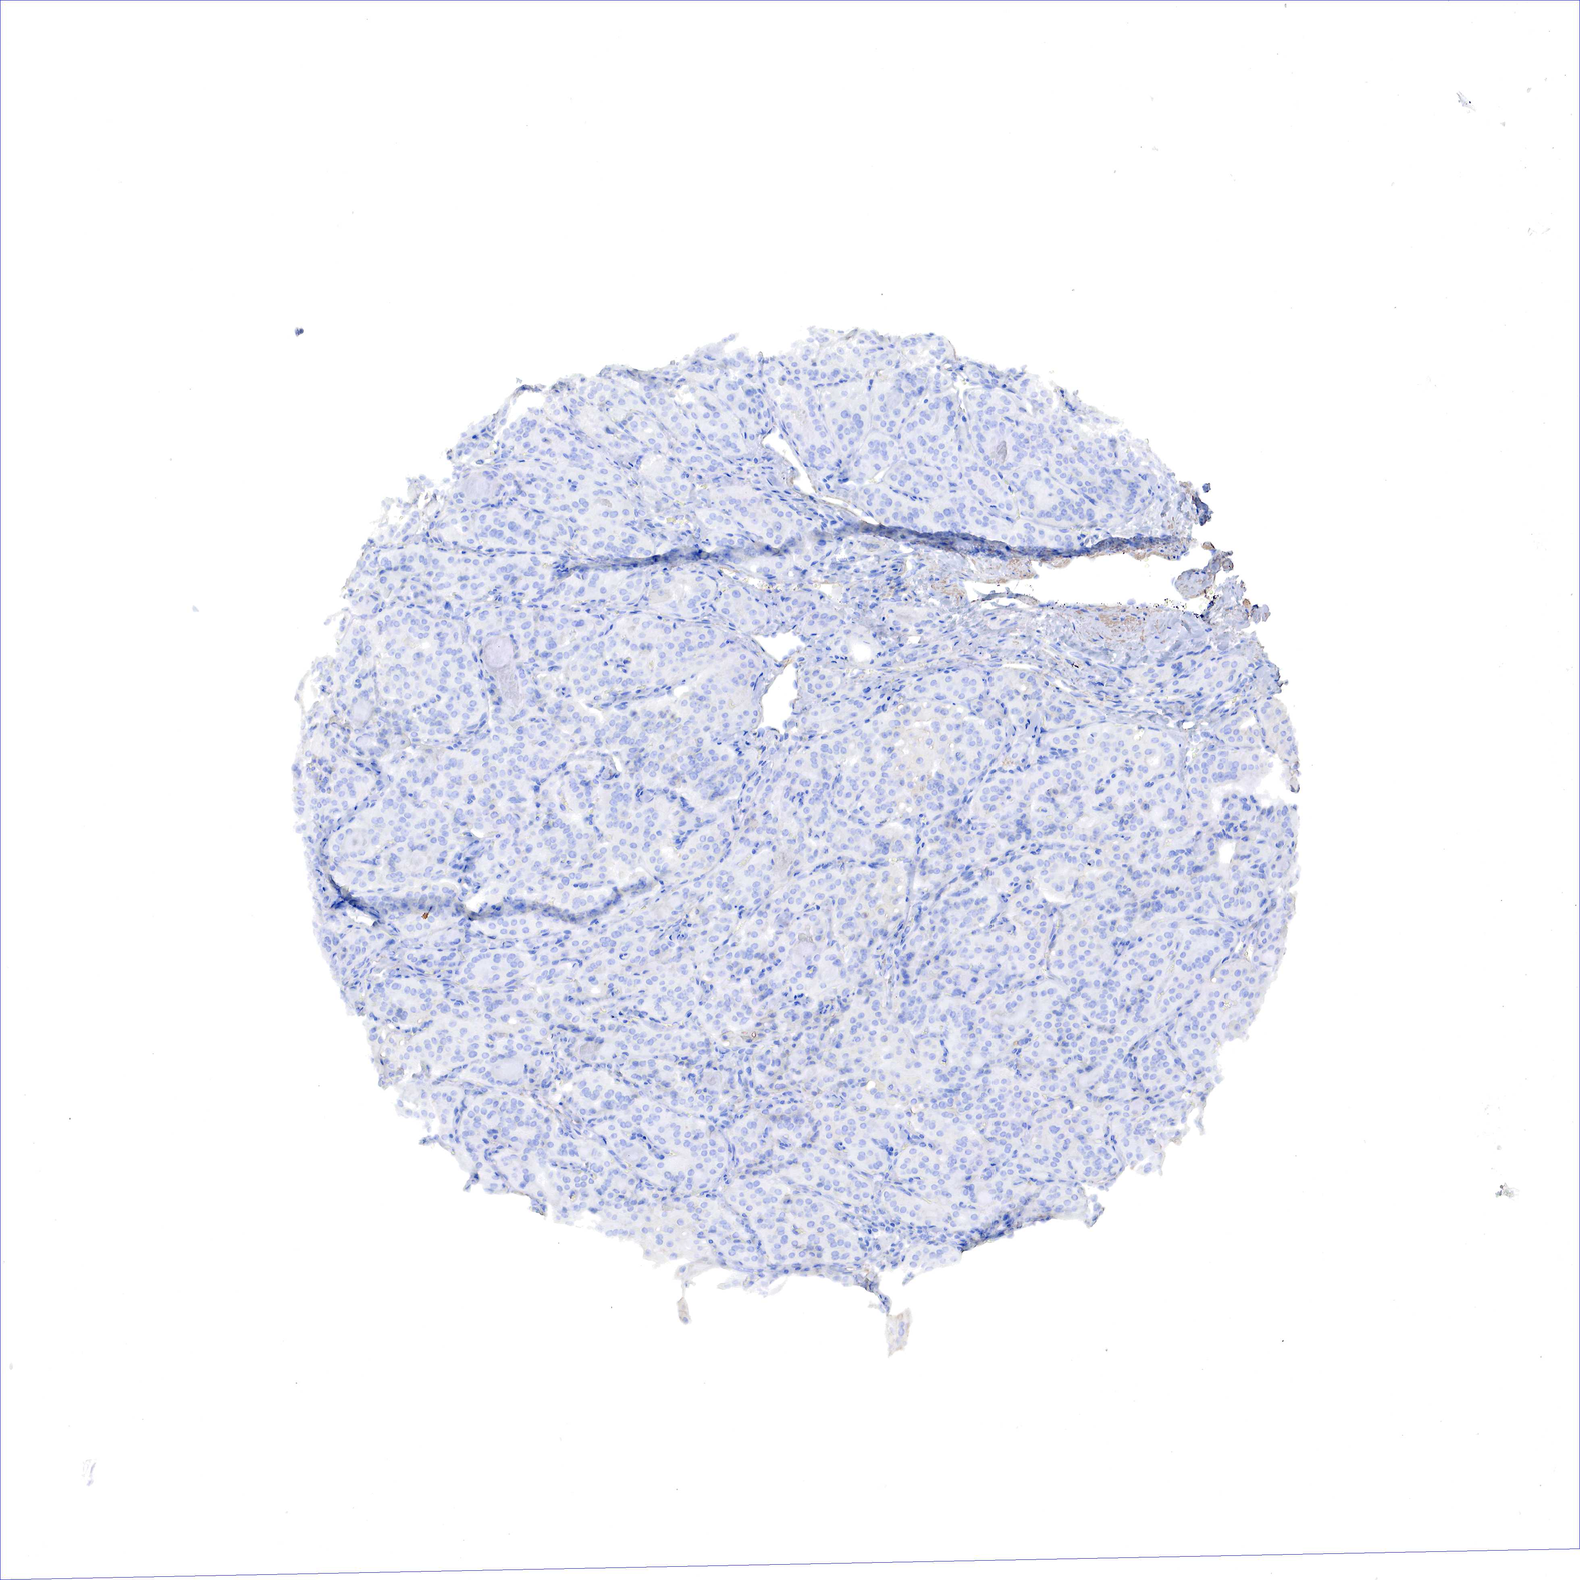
{"staining": {"intensity": "negative", "quantity": "none", "location": "none"}, "tissue": "thyroid cancer", "cell_type": "Tumor cells", "image_type": "cancer", "snomed": [{"axis": "morphology", "description": "Carcinoma, NOS"}, {"axis": "topography", "description": "Thyroid gland"}], "caption": "Histopathology image shows no protein staining in tumor cells of carcinoma (thyroid) tissue.", "gene": "TPM1", "patient": {"sex": "male", "age": 76}}